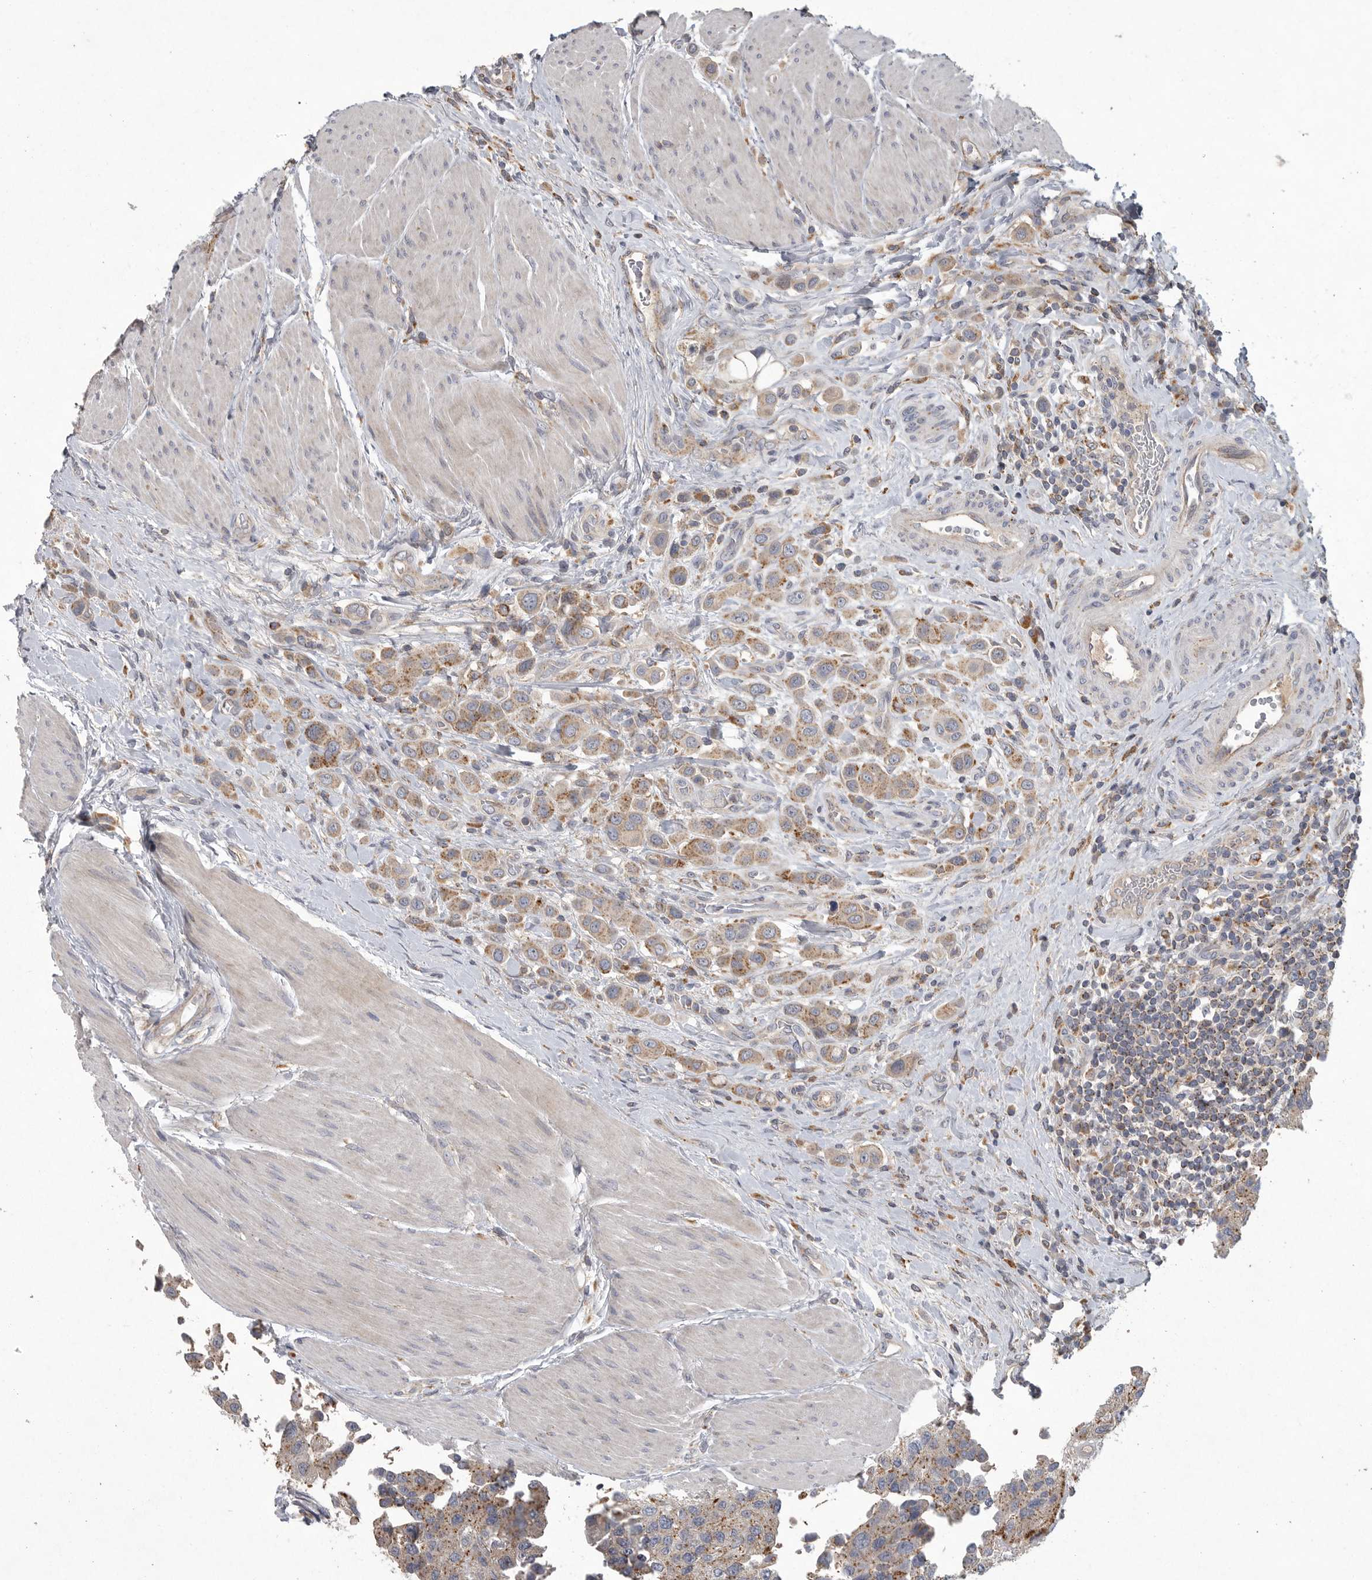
{"staining": {"intensity": "moderate", "quantity": ">75%", "location": "cytoplasmic/membranous"}, "tissue": "urothelial cancer", "cell_type": "Tumor cells", "image_type": "cancer", "snomed": [{"axis": "morphology", "description": "Urothelial carcinoma, High grade"}, {"axis": "topography", "description": "Urinary bladder"}], "caption": "DAB (3,3'-diaminobenzidine) immunohistochemical staining of high-grade urothelial carcinoma exhibits moderate cytoplasmic/membranous protein expression in about >75% of tumor cells.", "gene": "LAMTOR3", "patient": {"sex": "male", "age": 50}}